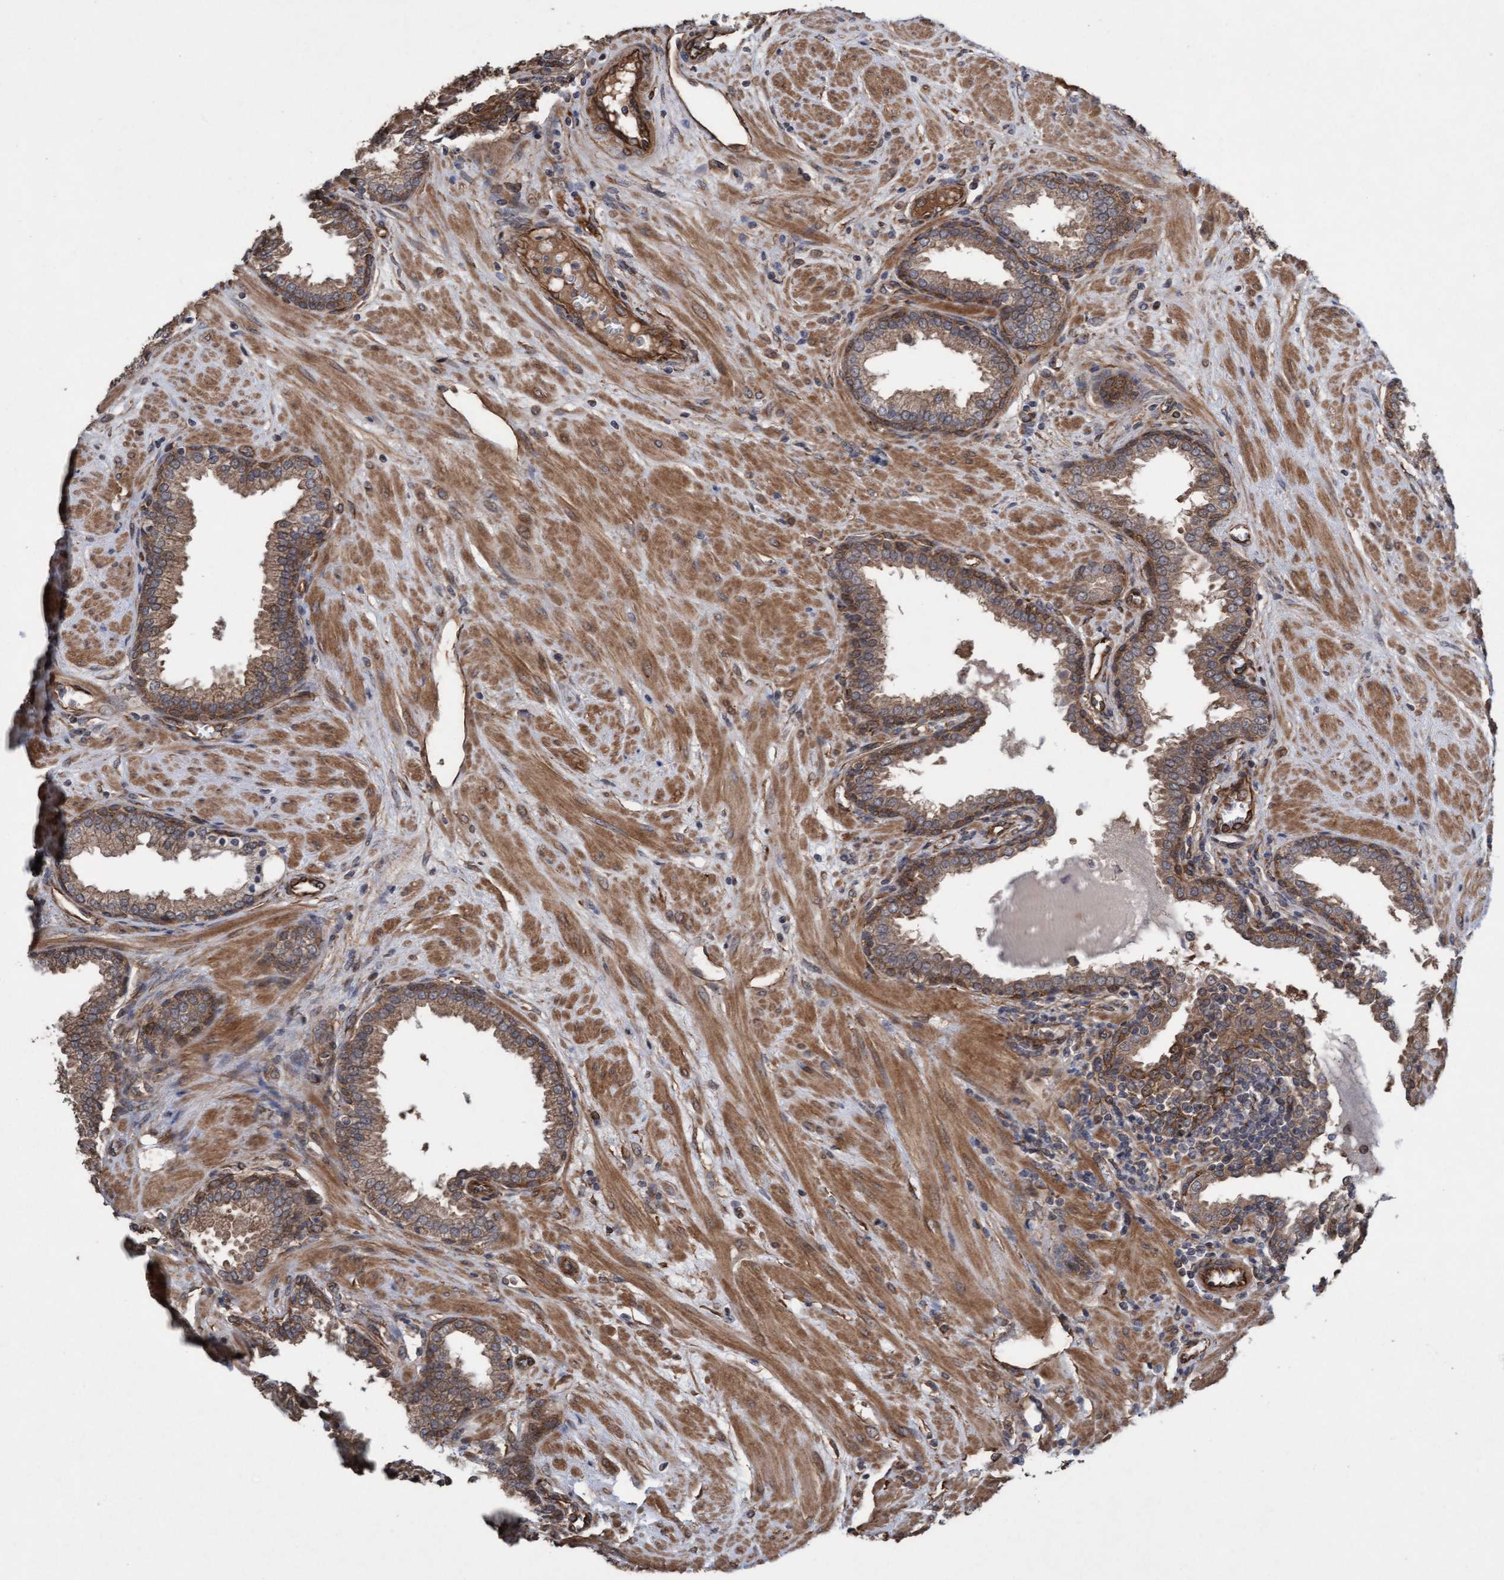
{"staining": {"intensity": "moderate", "quantity": ">75%", "location": "cytoplasmic/membranous"}, "tissue": "prostate", "cell_type": "Glandular cells", "image_type": "normal", "snomed": [{"axis": "morphology", "description": "Normal tissue, NOS"}, {"axis": "topography", "description": "Prostate"}], "caption": "Immunohistochemical staining of unremarkable prostate displays >75% levels of moderate cytoplasmic/membranous protein expression in about >75% of glandular cells. The staining was performed using DAB, with brown indicating positive protein expression. Nuclei are stained blue with hematoxylin.", "gene": "CDC42EP4", "patient": {"sex": "male", "age": 51}}